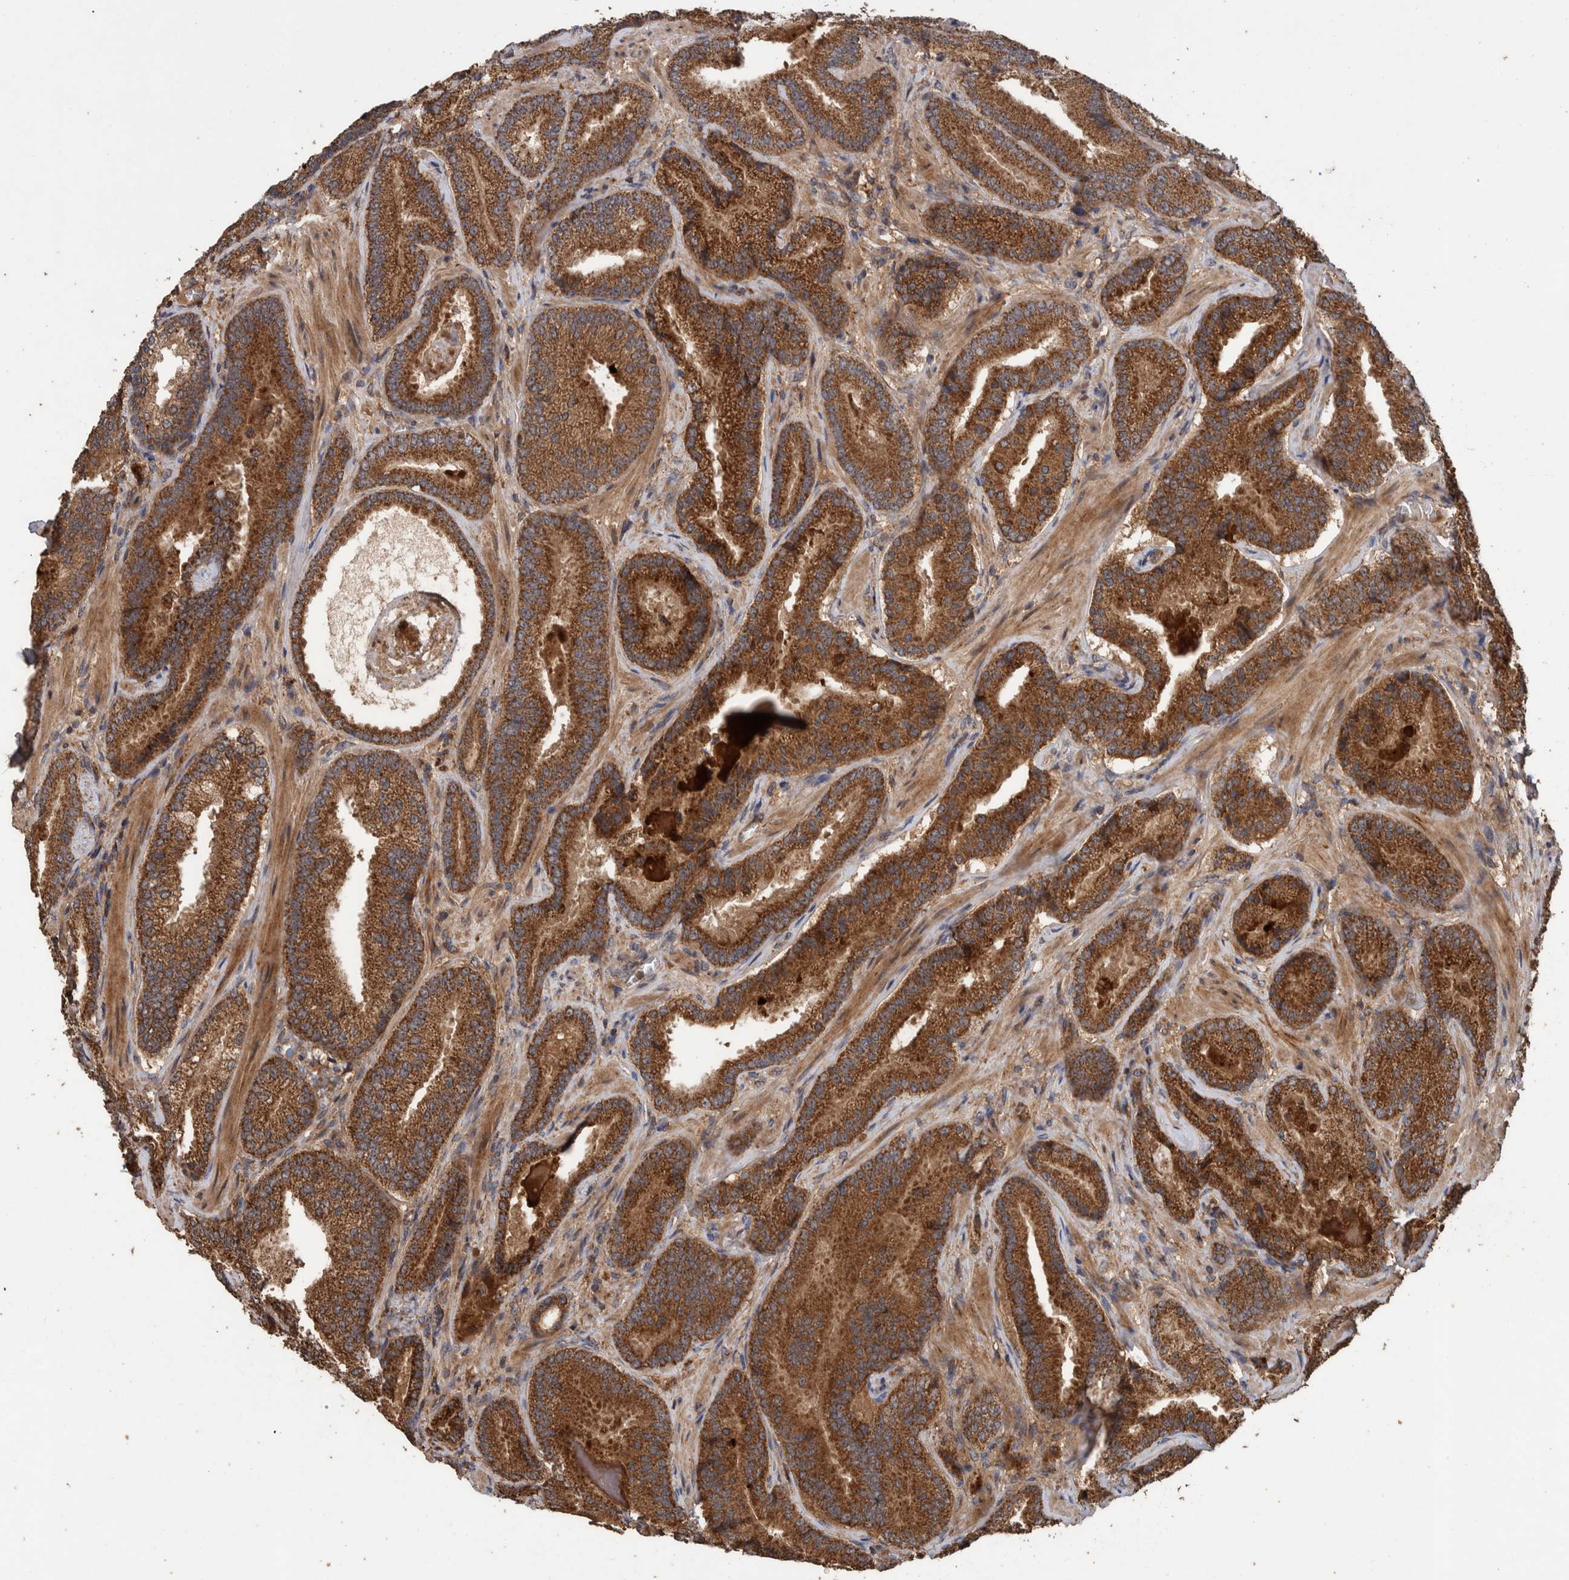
{"staining": {"intensity": "strong", "quantity": ">75%", "location": "cytoplasmic/membranous"}, "tissue": "prostate cancer", "cell_type": "Tumor cells", "image_type": "cancer", "snomed": [{"axis": "morphology", "description": "Adenocarcinoma, Low grade"}, {"axis": "topography", "description": "Prostate"}], "caption": "Immunohistochemistry of human prostate adenocarcinoma (low-grade) demonstrates high levels of strong cytoplasmic/membranous staining in approximately >75% of tumor cells.", "gene": "TRIM16", "patient": {"sex": "male", "age": 51}}